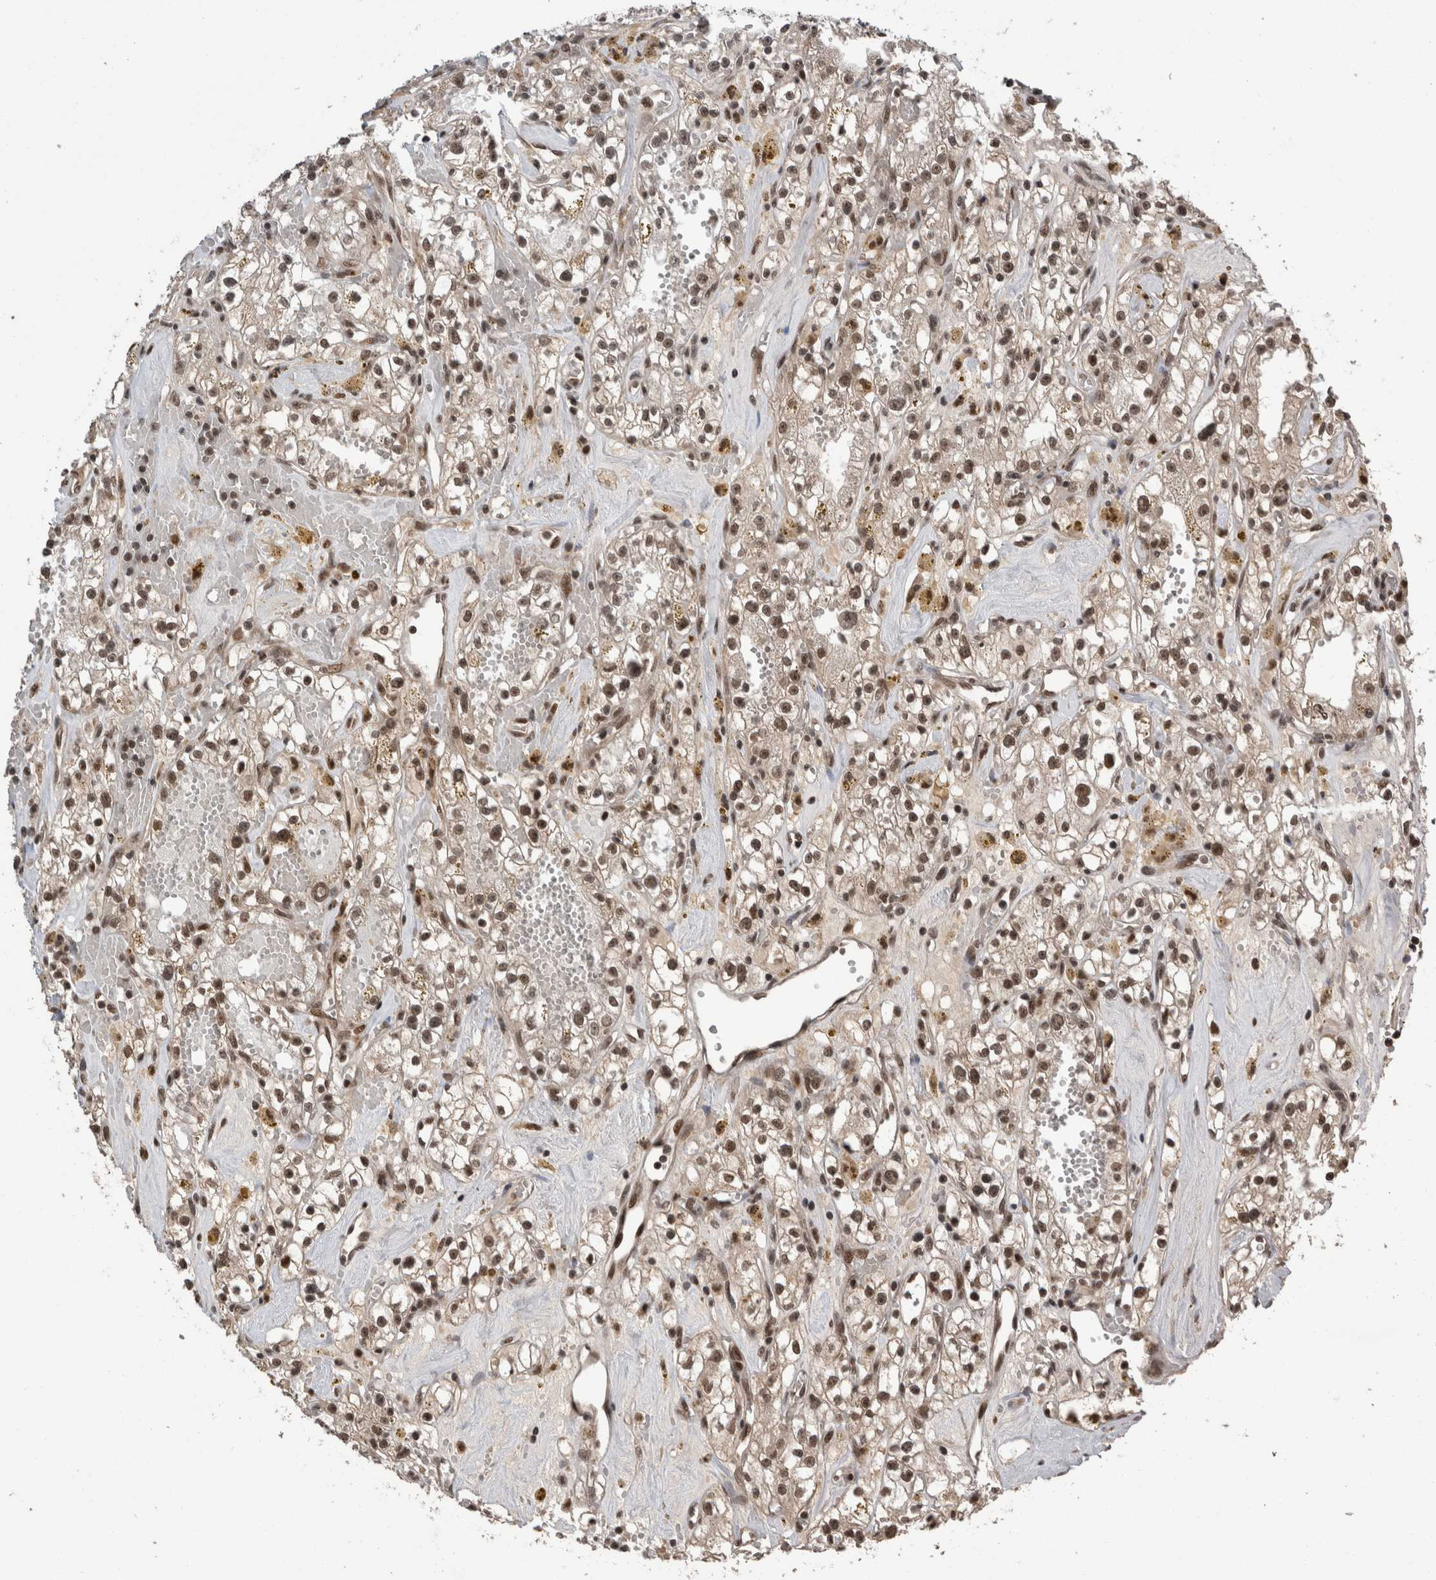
{"staining": {"intensity": "moderate", "quantity": ">75%", "location": "nuclear"}, "tissue": "renal cancer", "cell_type": "Tumor cells", "image_type": "cancer", "snomed": [{"axis": "morphology", "description": "Adenocarcinoma, NOS"}, {"axis": "topography", "description": "Kidney"}], "caption": "The micrograph displays staining of renal cancer, revealing moderate nuclear protein staining (brown color) within tumor cells.", "gene": "CPSF2", "patient": {"sex": "male", "age": 56}}